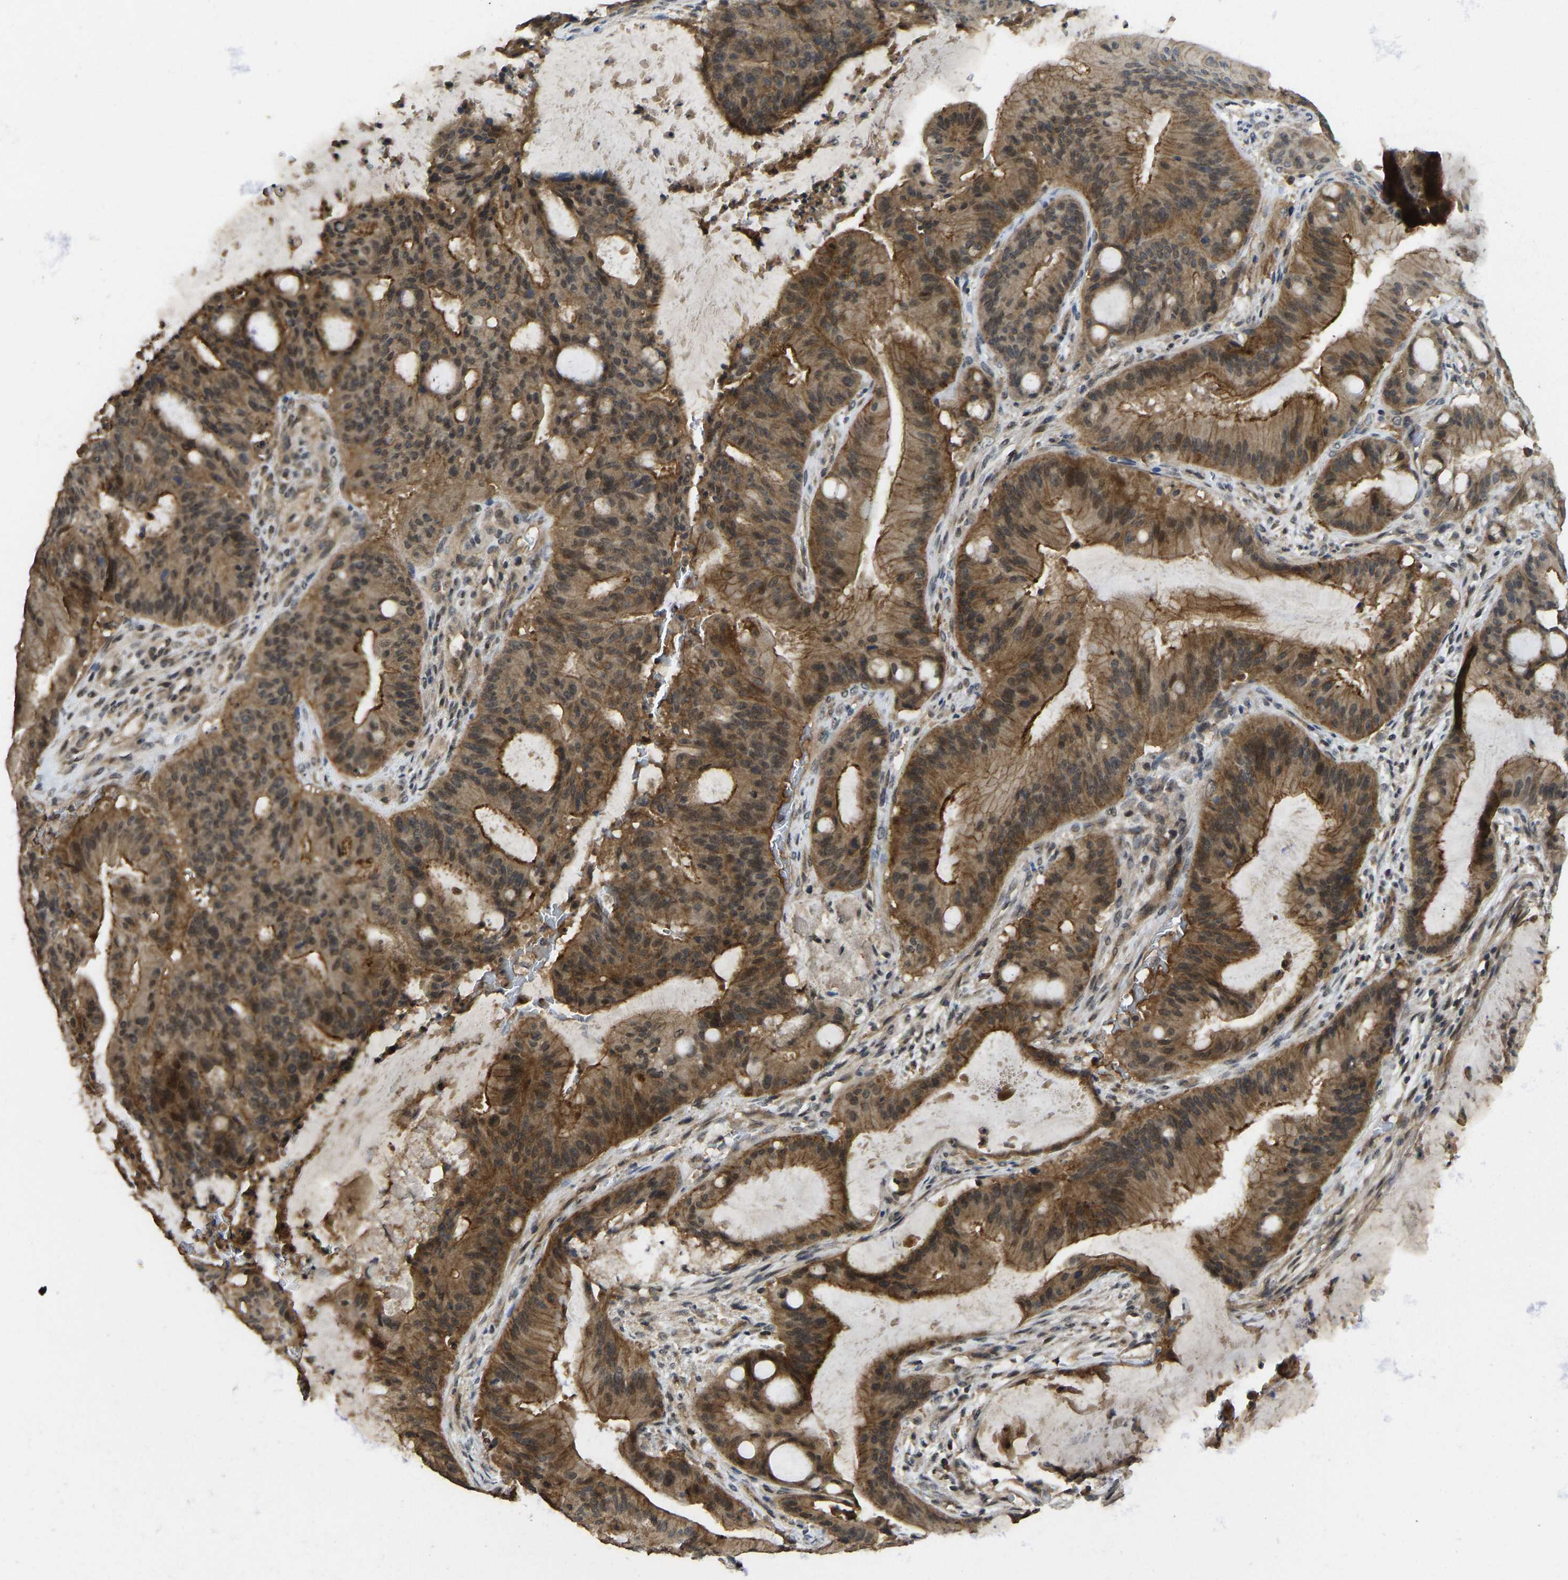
{"staining": {"intensity": "moderate", "quantity": ">75%", "location": "cytoplasmic/membranous"}, "tissue": "liver cancer", "cell_type": "Tumor cells", "image_type": "cancer", "snomed": [{"axis": "morphology", "description": "Normal tissue, NOS"}, {"axis": "morphology", "description": "Cholangiocarcinoma"}, {"axis": "topography", "description": "Liver"}, {"axis": "topography", "description": "Peripheral nerve tissue"}], "caption": "Moderate cytoplasmic/membranous staining for a protein is appreciated in approximately >75% of tumor cells of liver cholangiocarcinoma using immunohistochemistry.", "gene": "NDRG3", "patient": {"sex": "female", "age": 73}}